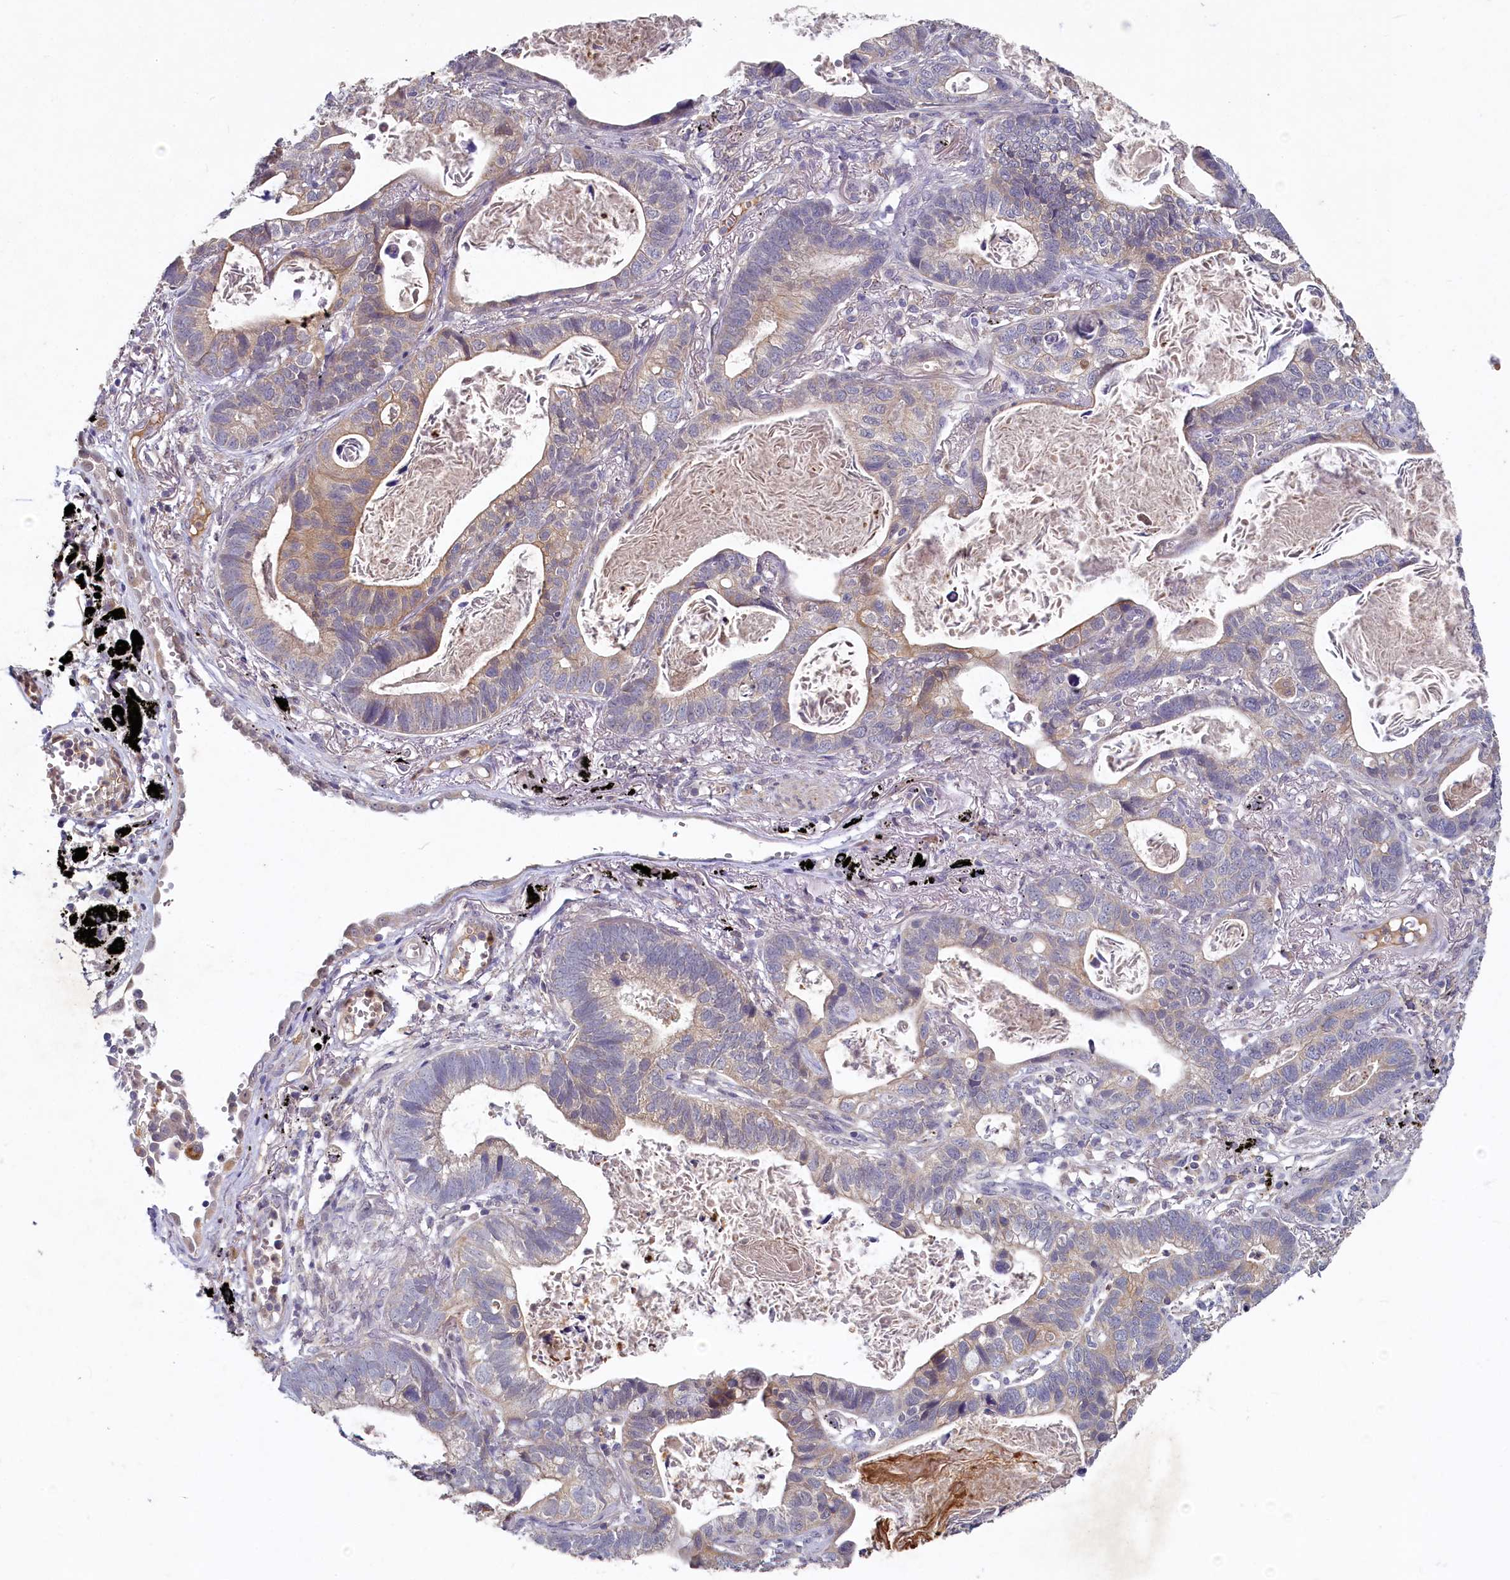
{"staining": {"intensity": "weak", "quantity": "<25%", "location": "cytoplasmic/membranous"}, "tissue": "lung cancer", "cell_type": "Tumor cells", "image_type": "cancer", "snomed": [{"axis": "morphology", "description": "Adenocarcinoma, NOS"}, {"axis": "topography", "description": "Lung"}], "caption": "This is an IHC micrograph of human lung cancer (adenocarcinoma). There is no positivity in tumor cells.", "gene": "HERC3", "patient": {"sex": "male", "age": 67}}